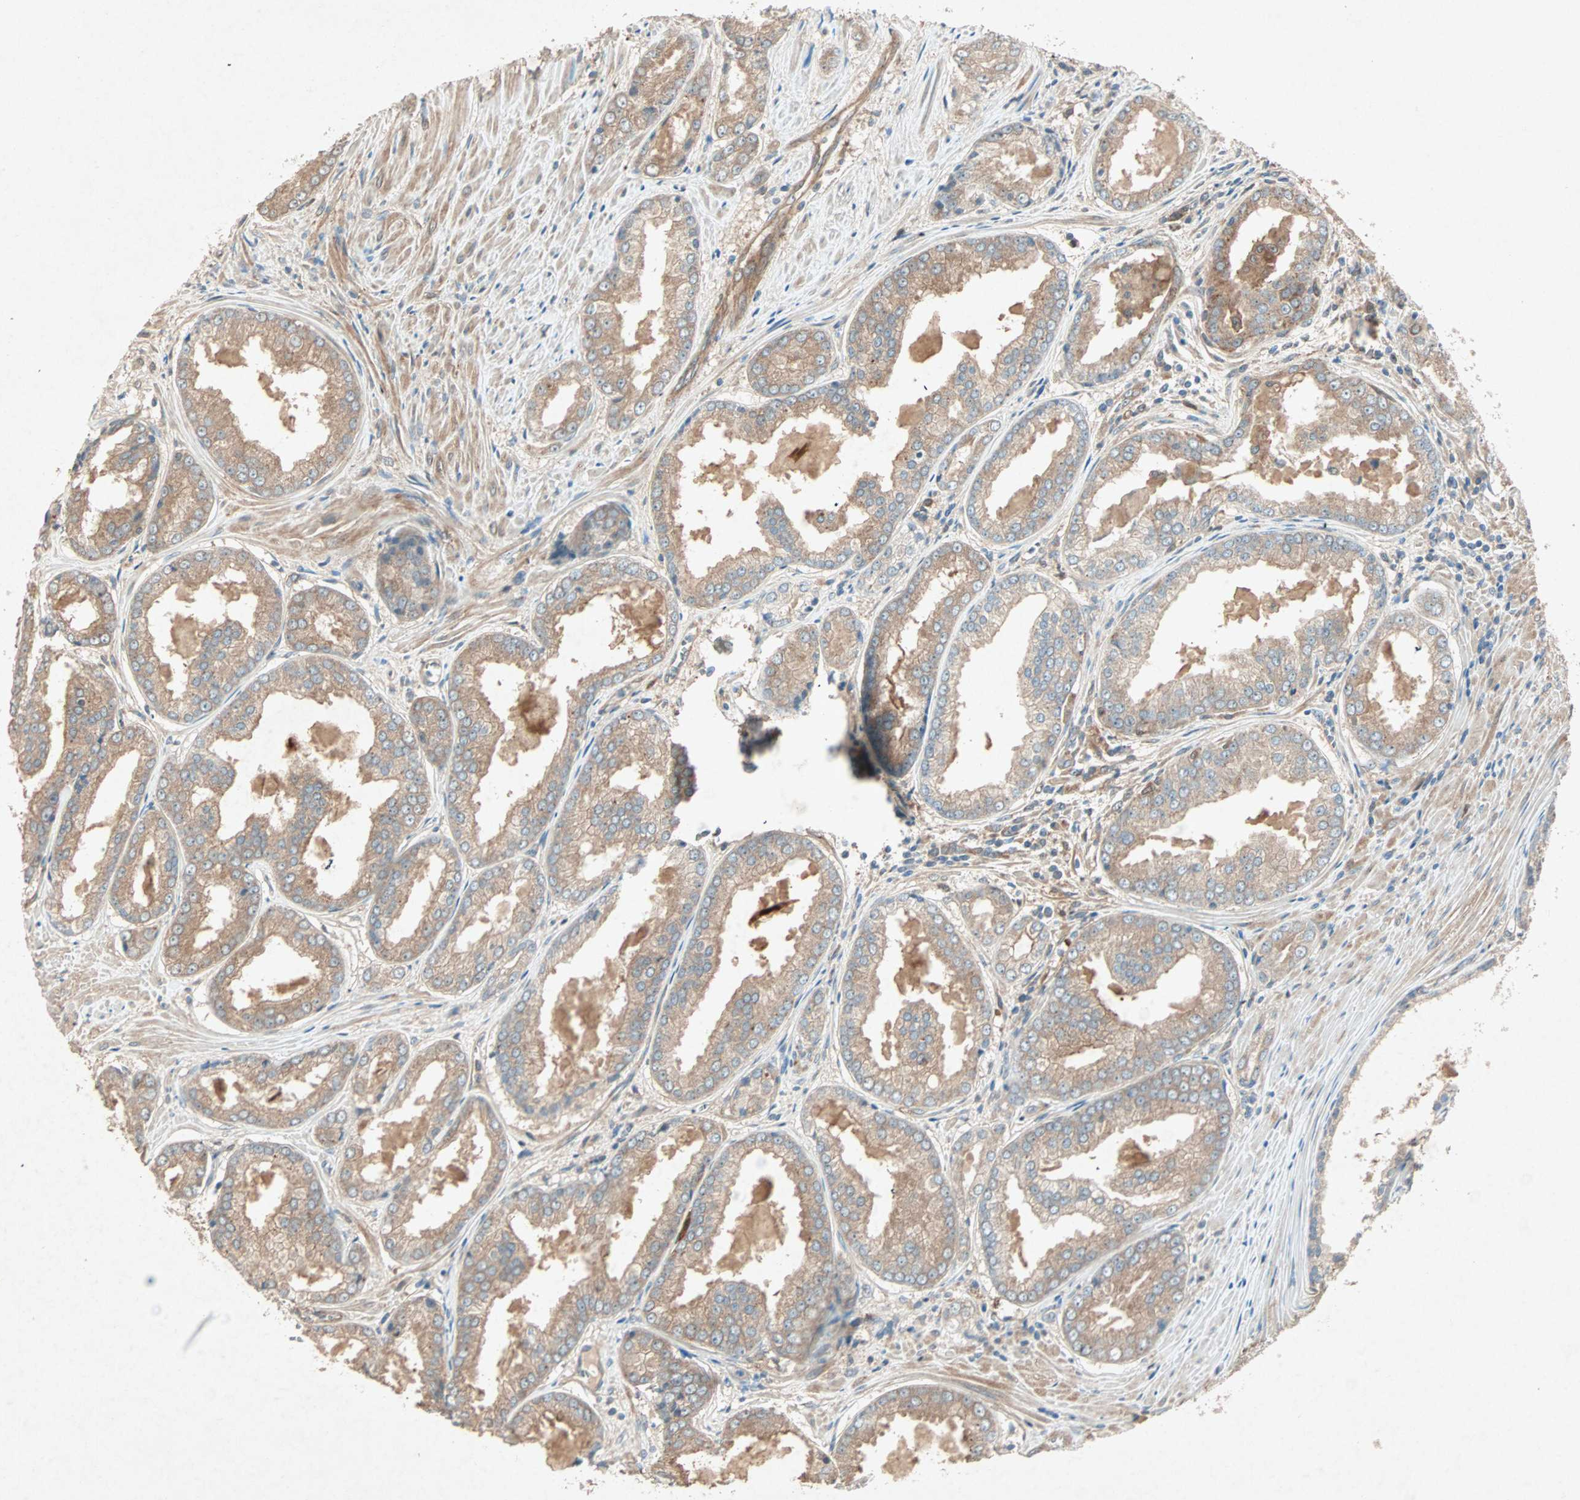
{"staining": {"intensity": "weak", "quantity": ">75%", "location": "cytoplasmic/membranous"}, "tissue": "prostate cancer", "cell_type": "Tumor cells", "image_type": "cancer", "snomed": [{"axis": "morphology", "description": "Adenocarcinoma, Low grade"}, {"axis": "topography", "description": "Prostate"}], "caption": "Immunohistochemistry histopathology image of neoplastic tissue: human prostate cancer stained using immunohistochemistry (IHC) exhibits low levels of weak protein expression localized specifically in the cytoplasmic/membranous of tumor cells, appearing as a cytoplasmic/membranous brown color.", "gene": "SDSL", "patient": {"sex": "male", "age": 64}}